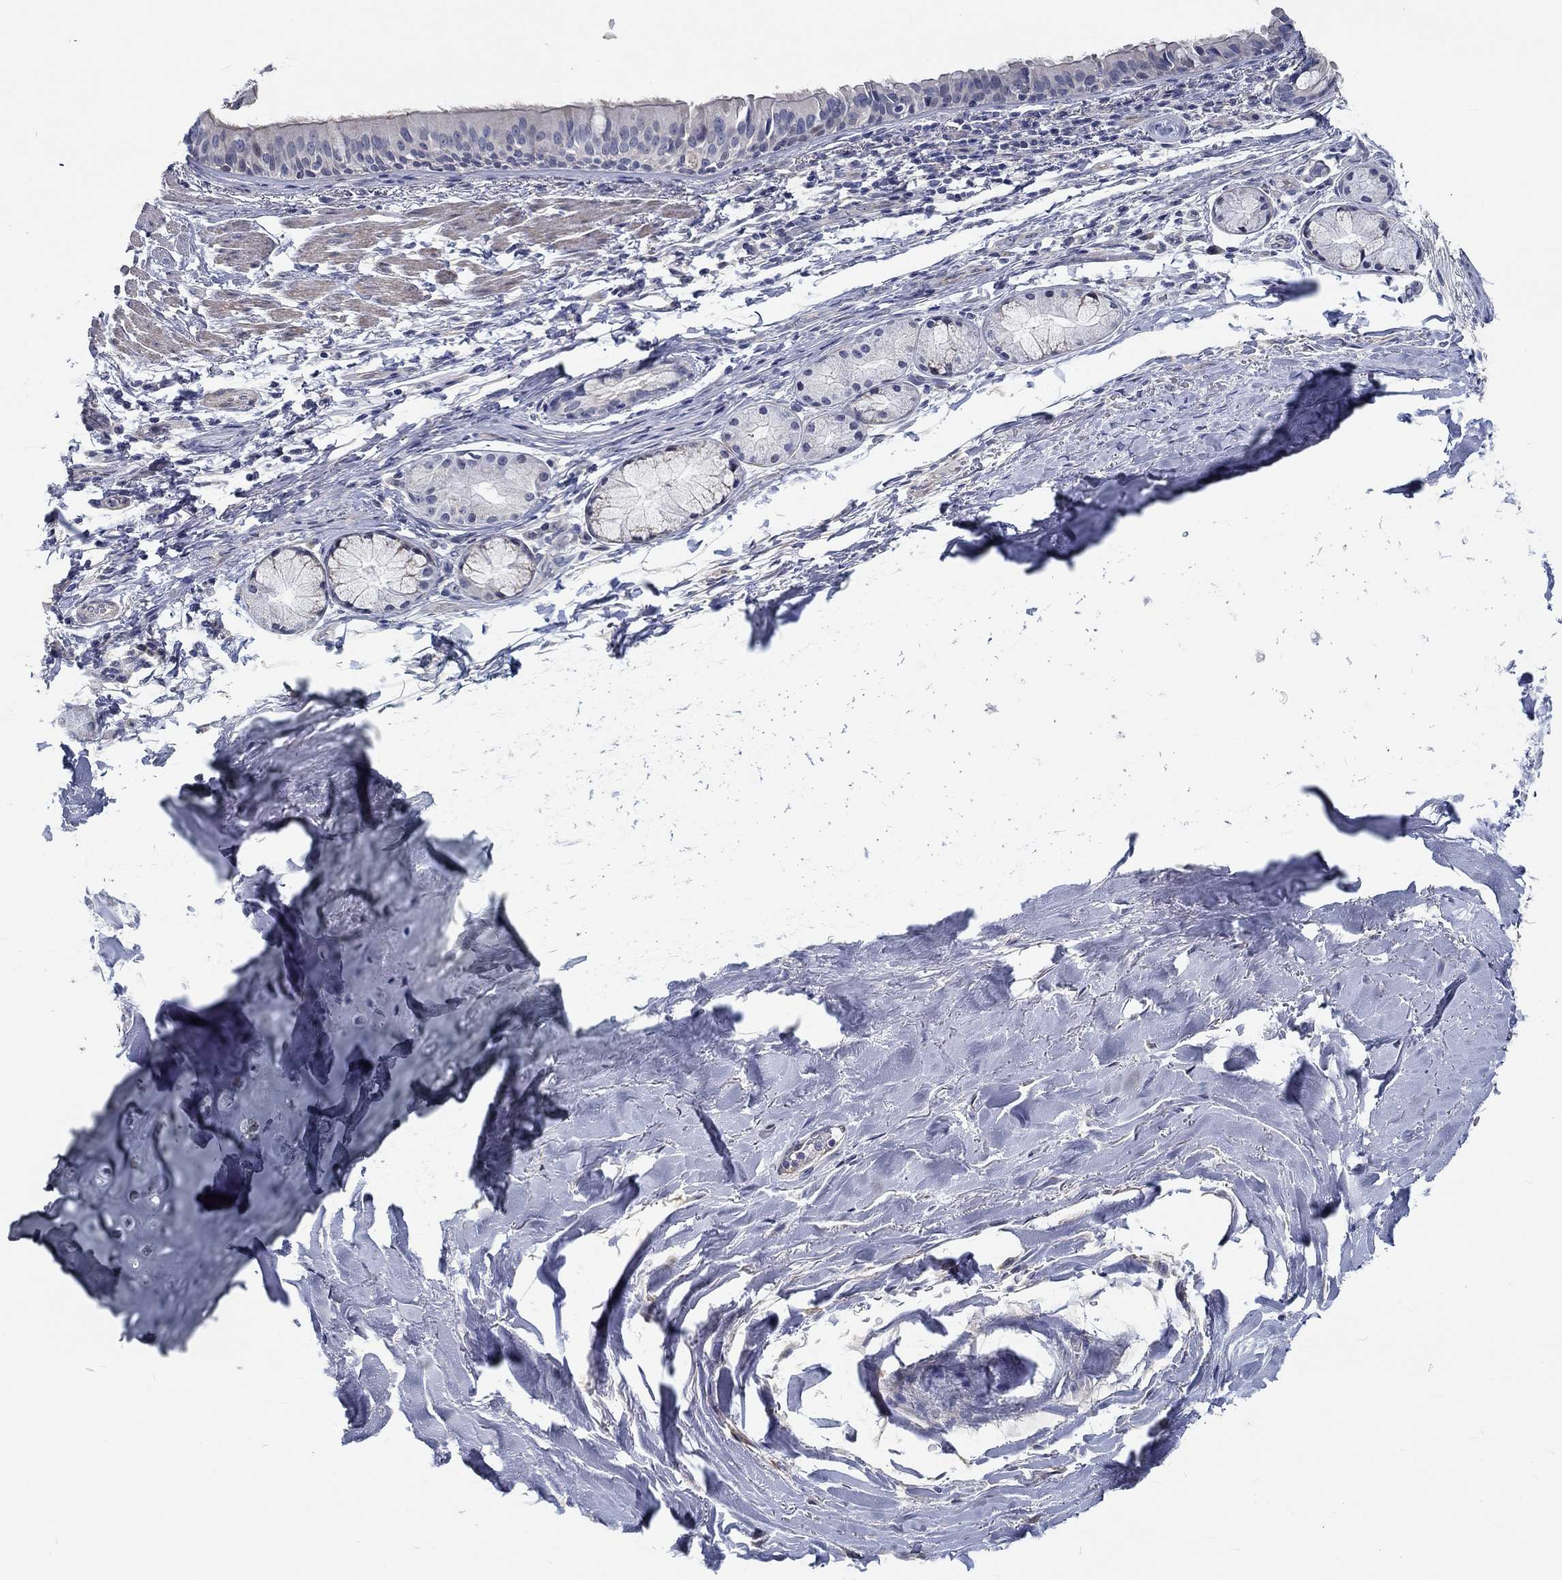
{"staining": {"intensity": "negative", "quantity": "none", "location": "none"}, "tissue": "bronchus", "cell_type": "Respiratory epithelial cells", "image_type": "normal", "snomed": [{"axis": "morphology", "description": "Normal tissue, NOS"}, {"axis": "morphology", "description": "Squamous cell carcinoma, NOS"}, {"axis": "topography", "description": "Bronchus"}, {"axis": "topography", "description": "Lung"}], "caption": "A histopathology image of human bronchus is negative for staining in respiratory epithelial cells. (Immunohistochemistry, brightfield microscopy, high magnification).", "gene": "MYBPC1", "patient": {"sex": "male", "age": 69}}